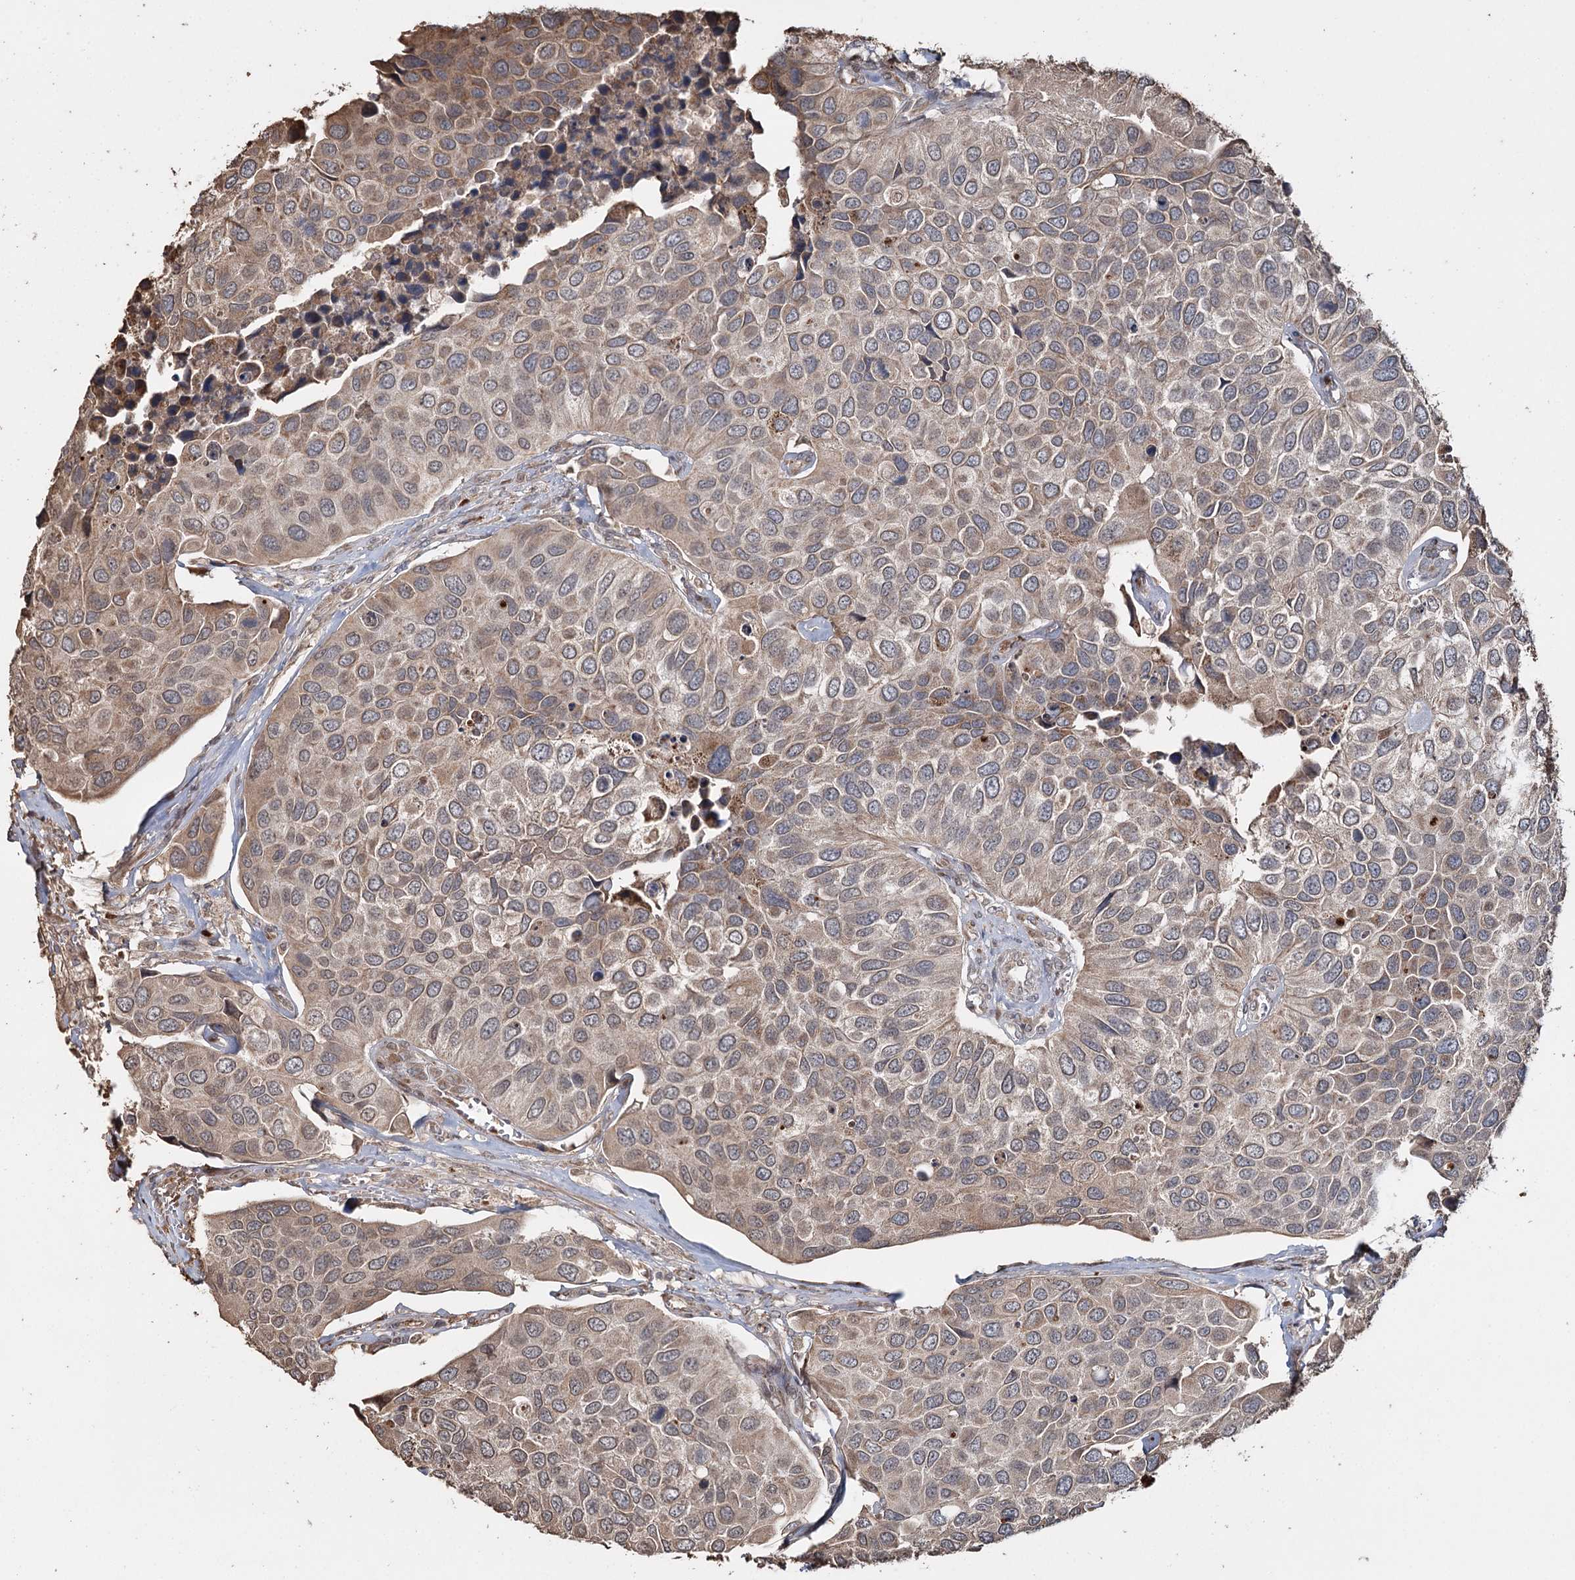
{"staining": {"intensity": "moderate", "quantity": ">75%", "location": "cytoplasmic/membranous"}, "tissue": "urothelial cancer", "cell_type": "Tumor cells", "image_type": "cancer", "snomed": [{"axis": "morphology", "description": "Urothelial carcinoma, High grade"}, {"axis": "topography", "description": "Urinary bladder"}], "caption": "High-grade urothelial carcinoma stained with a protein marker shows moderate staining in tumor cells.", "gene": "SYVN1", "patient": {"sex": "male", "age": 74}}